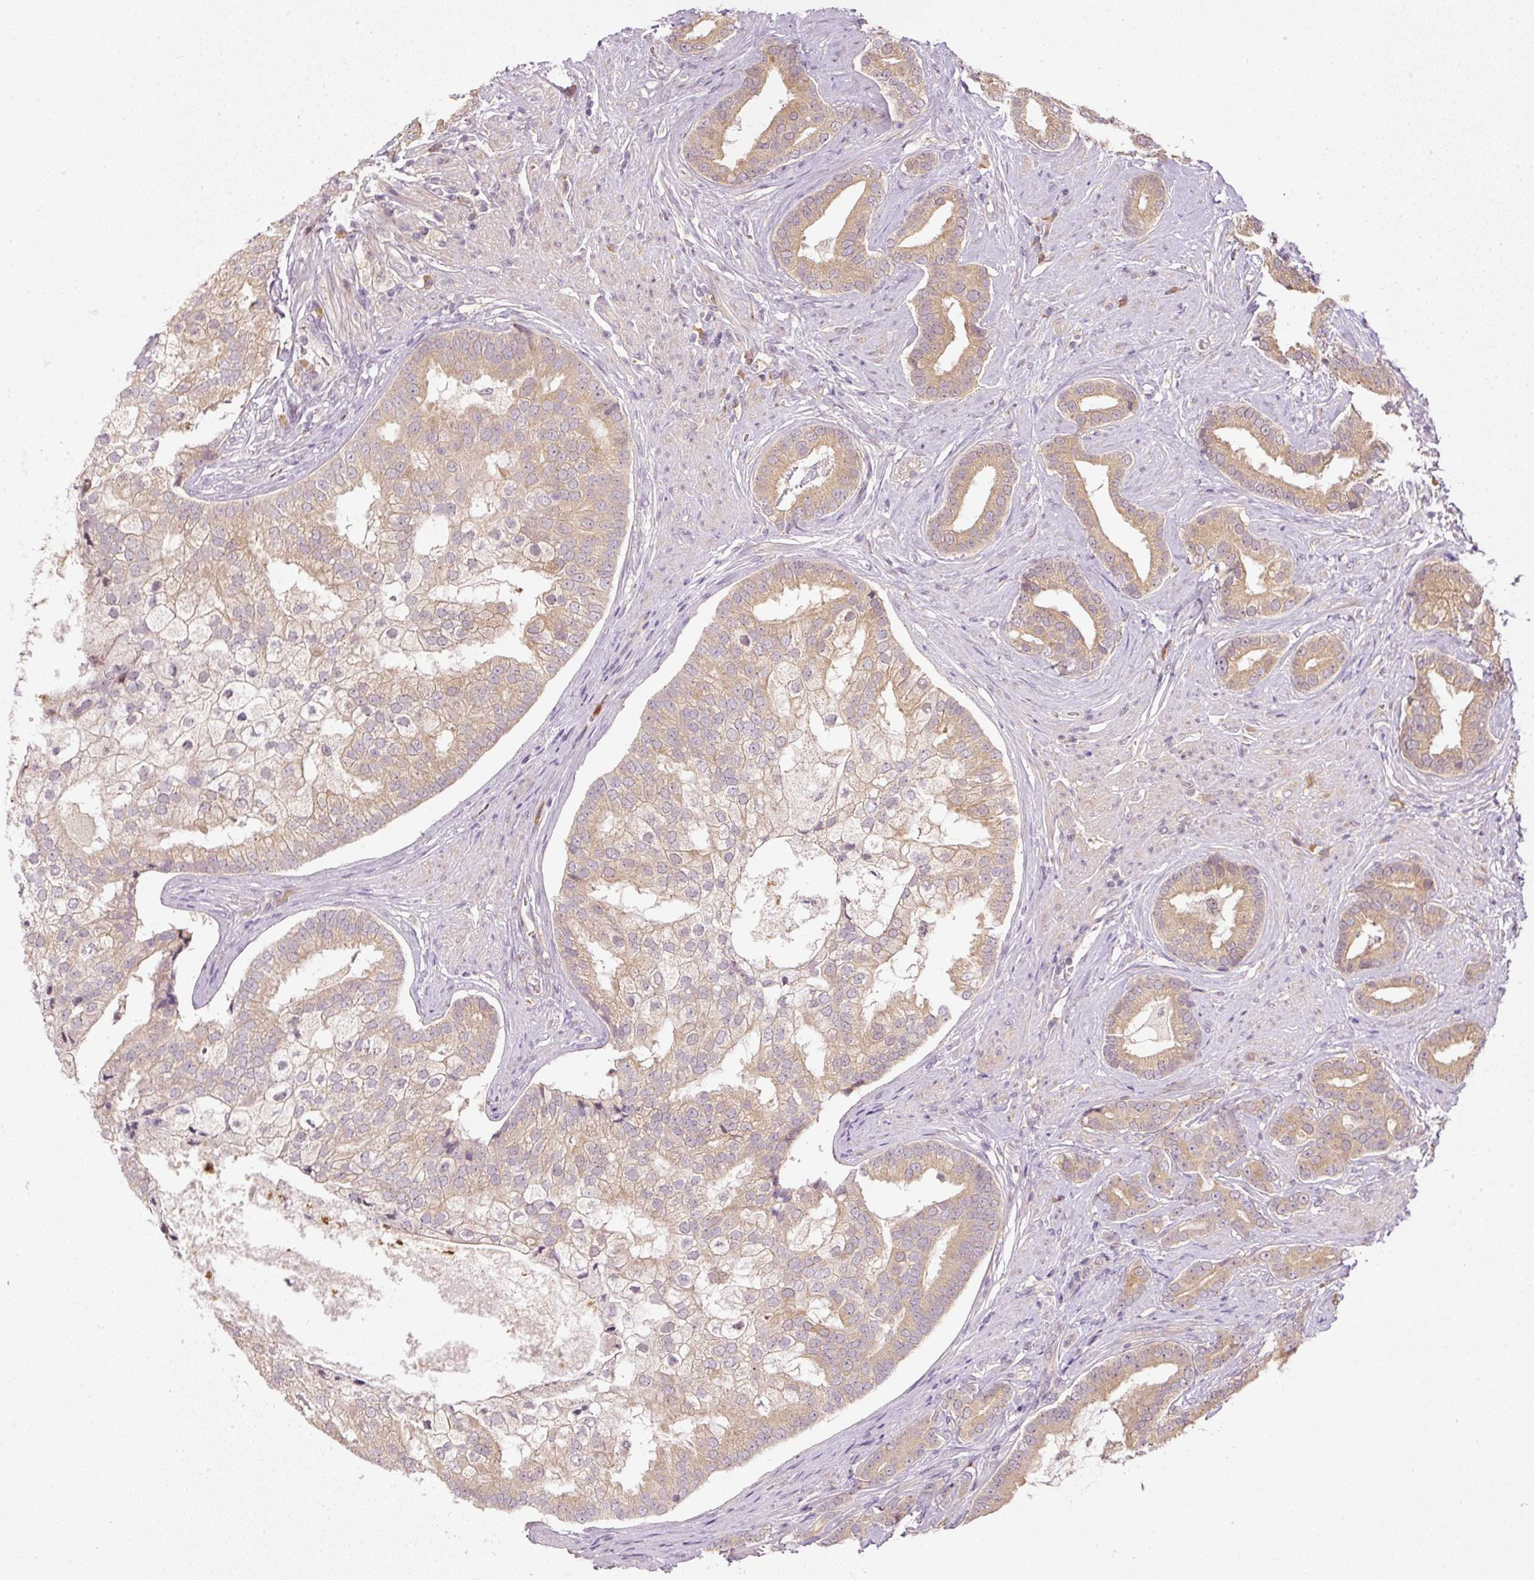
{"staining": {"intensity": "weak", "quantity": ">75%", "location": "cytoplasmic/membranous"}, "tissue": "prostate cancer", "cell_type": "Tumor cells", "image_type": "cancer", "snomed": [{"axis": "morphology", "description": "Adenocarcinoma, High grade"}, {"axis": "topography", "description": "Prostate"}], "caption": "Immunohistochemical staining of prostate cancer reveals low levels of weak cytoplasmic/membranous staining in about >75% of tumor cells.", "gene": "CTTNBP2", "patient": {"sex": "male", "age": 55}}